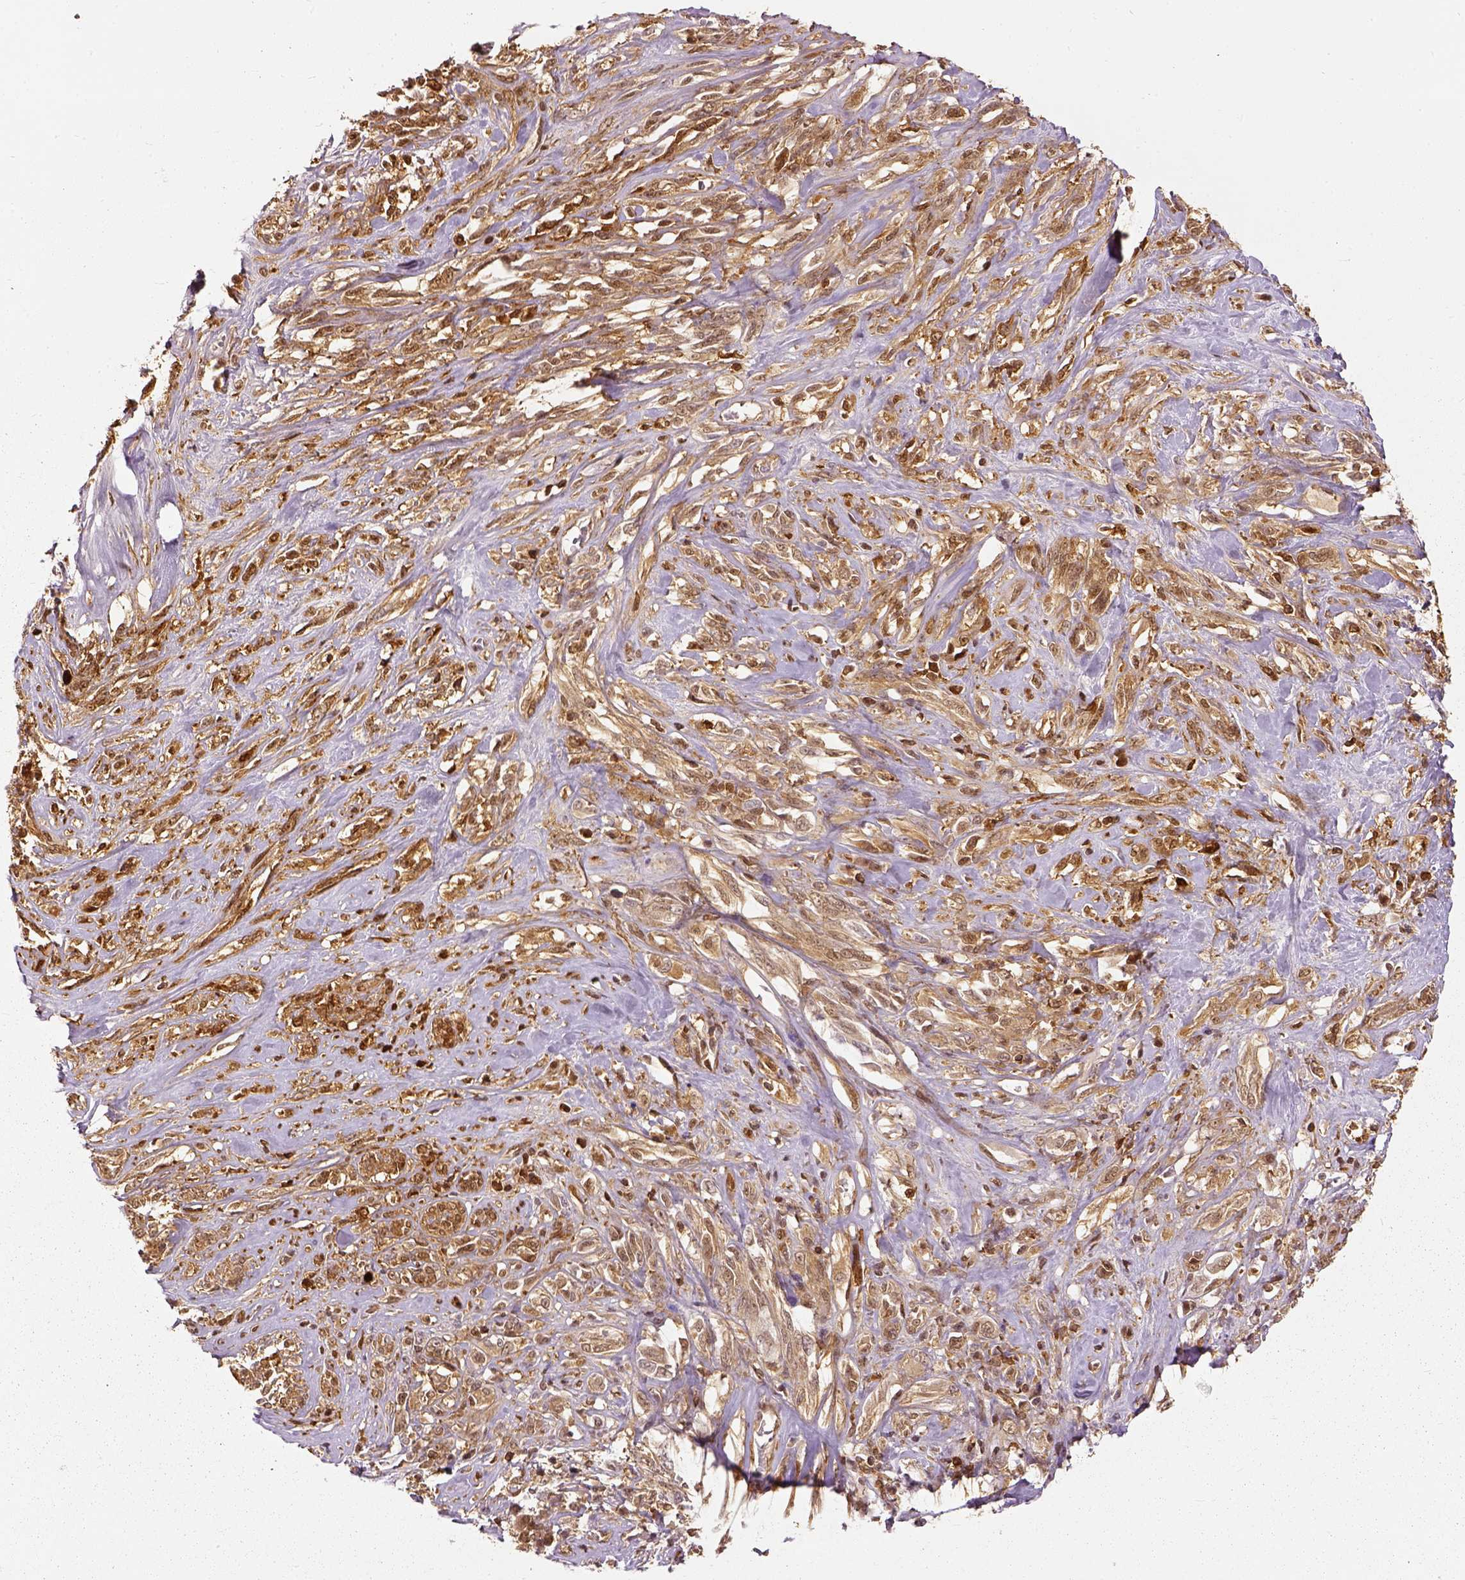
{"staining": {"intensity": "moderate", "quantity": ">75%", "location": "cytoplasmic/membranous"}, "tissue": "melanoma", "cell_type": "Tumor cells", "image_type": "cancer", "snomed": [{"axis": "morphology", "description": "Malignant melanoma, NOS"}, {"axis": "topography", "description": "Skin"}], "caption": "There is medium levels of moderate cytoplasmic/membranous staining in tumor cells of melanoma, as demonstrated by immunohistochemical staining (brown color).", "gene": "GPI", "patient": {"sex": "female", "age": 91}}